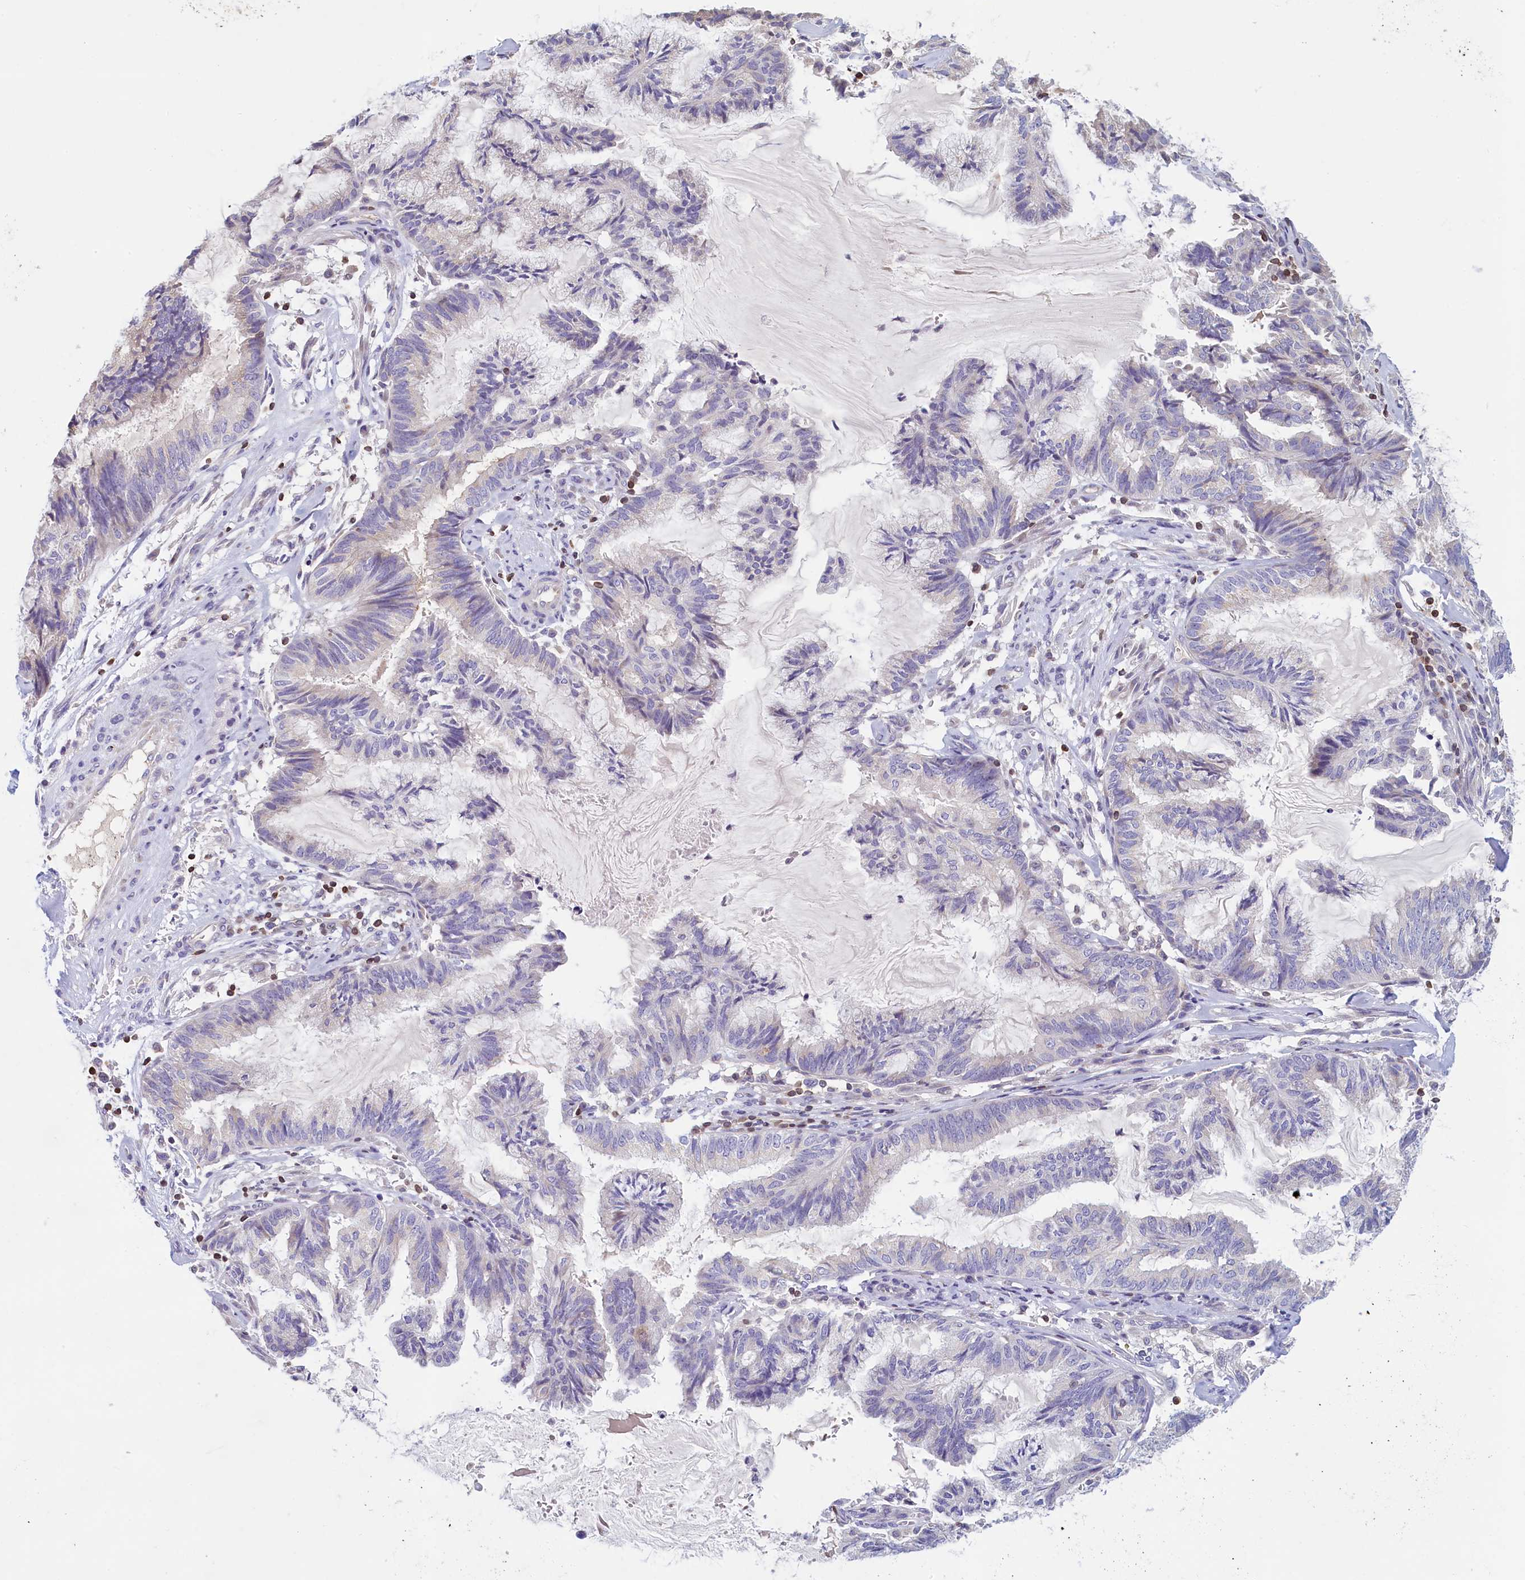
{"staining": {"intensity": "negative", "quantity": "none", "location": "none"}, "tissue": "endometrial cancer", "cell_type": "Tumor cells", "image_type": "cancer", "snomed": [{"axis": "morphology", "description": "Adenocarcinoma, NOS"}, {"axis": "topography", "description": "Endometrium"}], "caption": "High magnification brightfield microscopy of endometrial cancer (adenocarcinoma) stained with DAB (3,3'-diaminobenzidine) (brown) and counterstained with hematoxylin (blue): tumor cells show no significant staining.", "gene": "TRAF3IP3", "patient": {"sex": "female", "age": 86}}